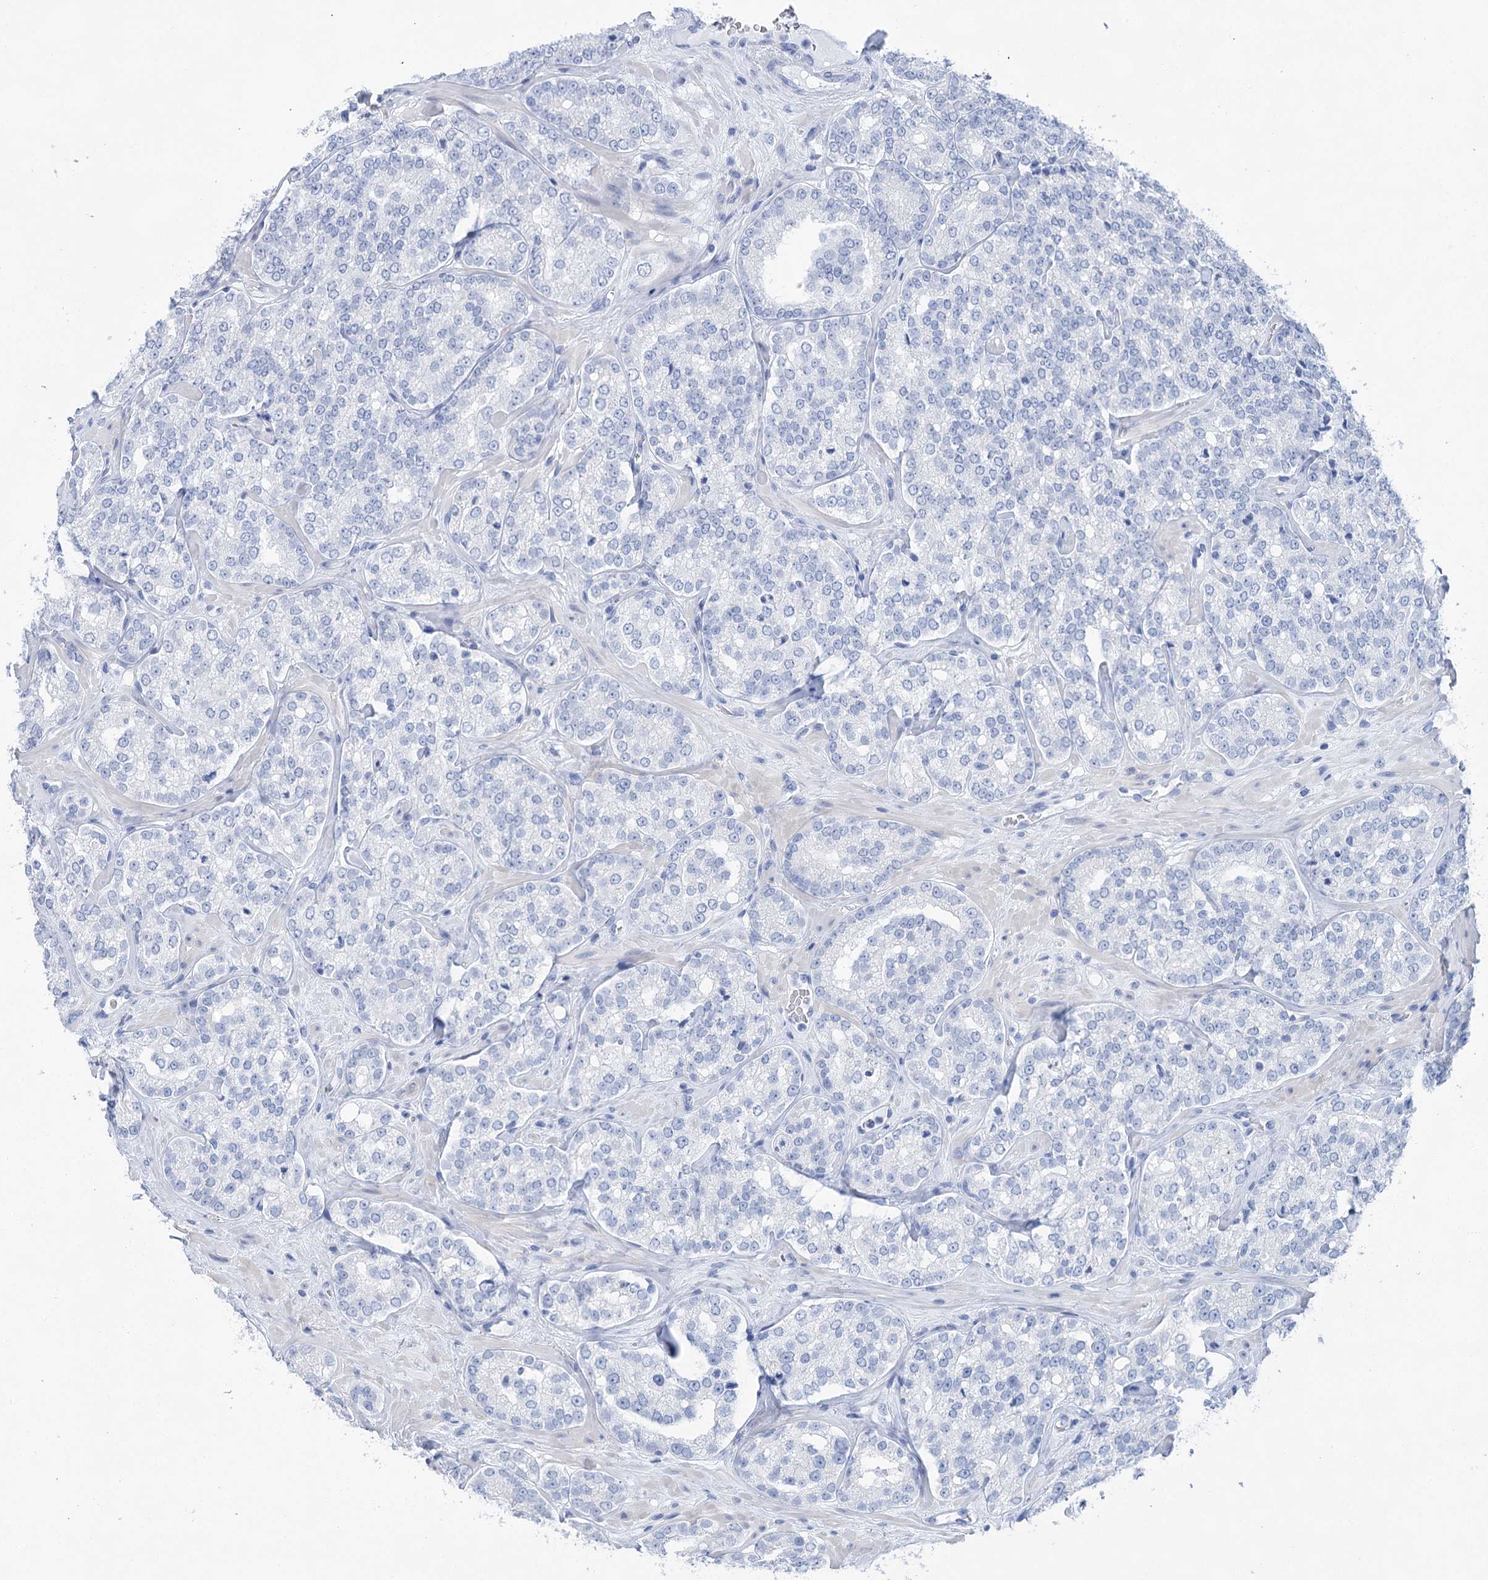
{"staining": {"intensity": "negative", "quantity": "none", "location": "none"}, "tissue": "prostate cancer", "cell_type": "Tumor cells", "image_type": "cancer", "snomed": [{"axis": "morphology", "description": "Normal tissue, NOS"}, {"axis": "morphology", "description": "Adenocarcinoma, High grade"}, {"axis": "topography", "description": "Prostate"}], "caption": "DAB (3,3'-diaminobenzidine) immunohistochemical staining of prostate adenocarcinoma (high-grade) exhibits no significant expression in tumor cells.", "gene": "LALBA", "patient": {"sex": "male", "age": 83}}